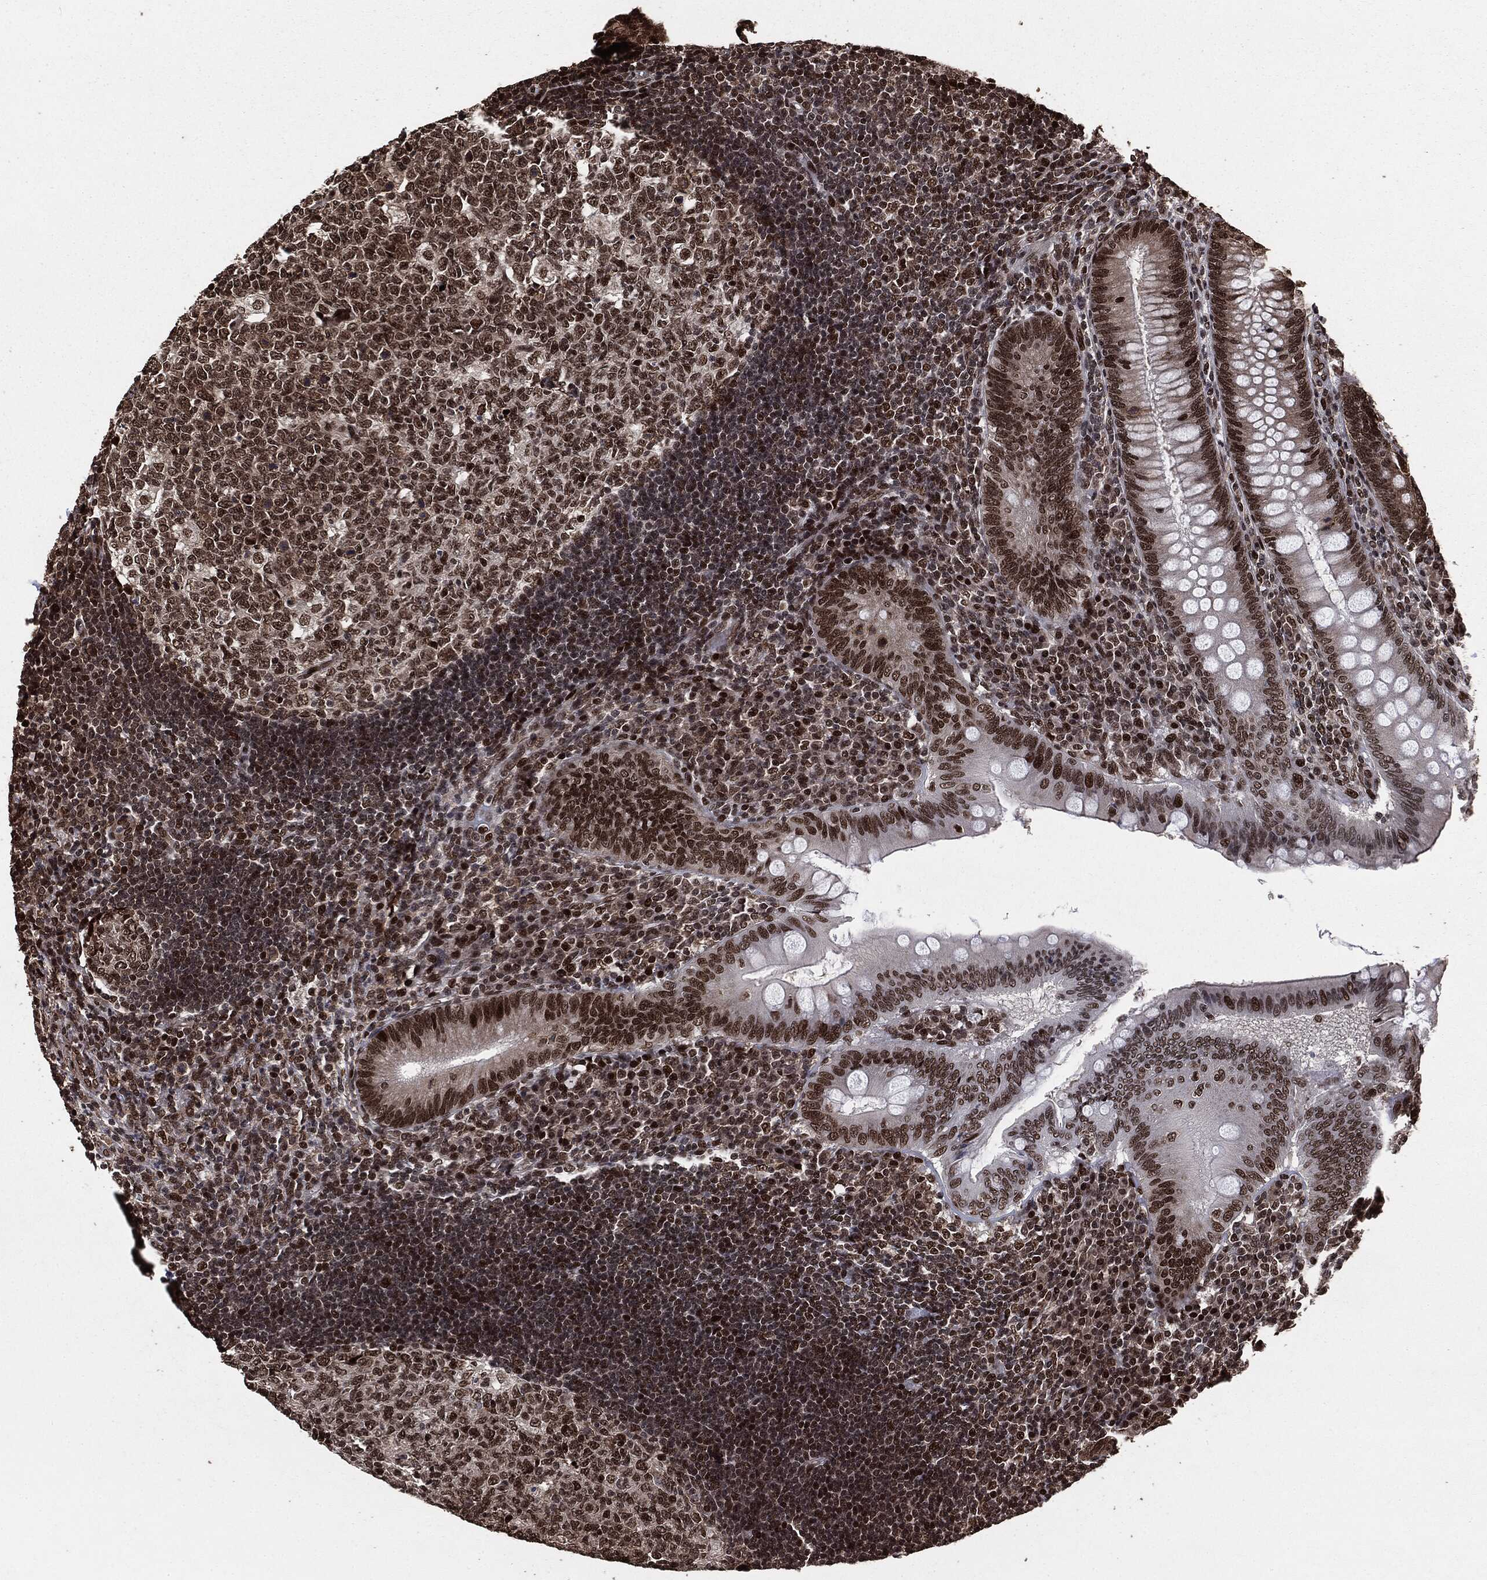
{"staining": {"intensity": "strong", "quantity": ">75%", "location": "nuclear"}, "tissue": "appendix", "cell_type": "Glandular cells", "image_type": "normal", "snomed": [{"axis": "morphology", "description": "Normal tissue, NOS"}, {"axis": "morphology", "description": "Inflammation, NOS"}, {"axis": "topography", "description": "Appendix"}], "caption": "Human appendix stained with a brown dye shows strong nuclear positive positivity in about >75% of glandular cells.", "gene": "DVL2", "patient": {"sex": "male", "age": 16}}